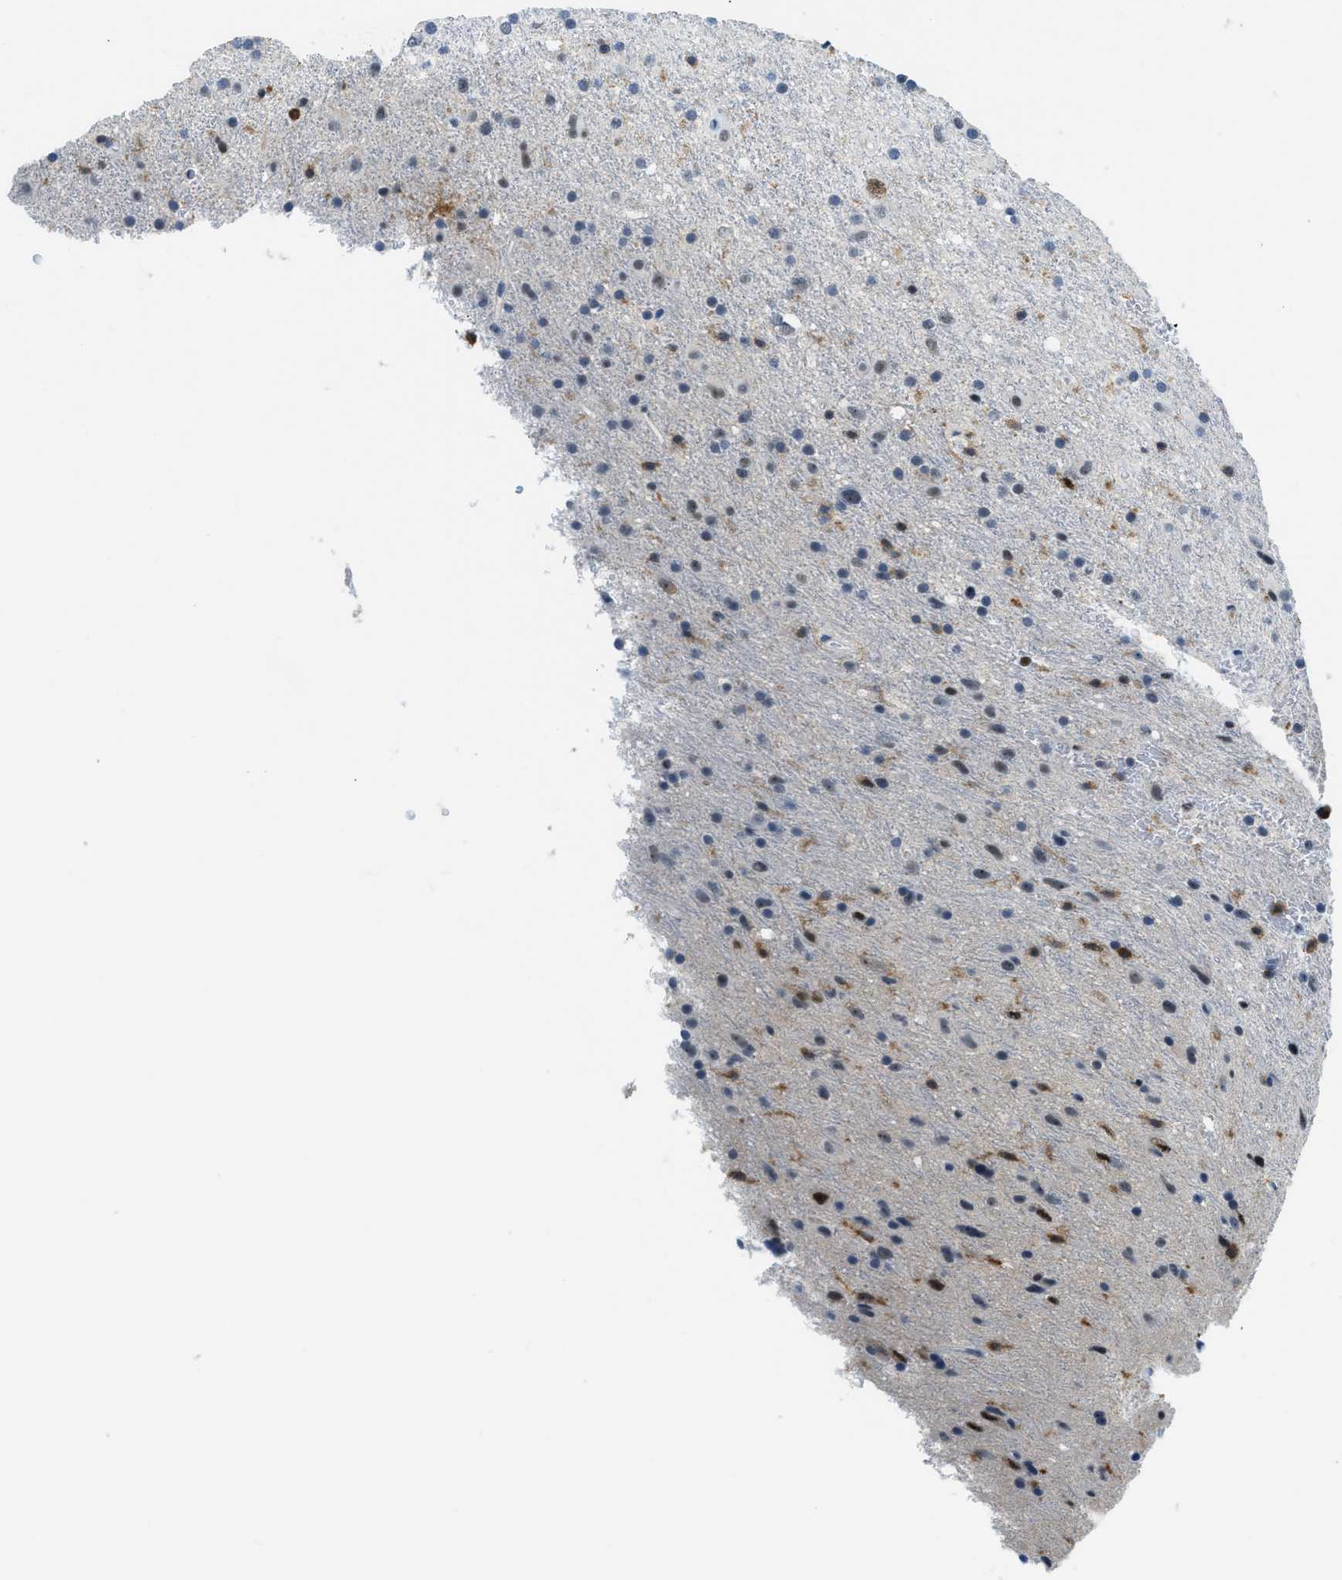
{"staining": {"intensity": "moderate", "quantity": "<25%", "location": "cytoplasmic/membranous,nuclear"}, "tissue": "glioma", "cell_type": "Tumor cells", "image_type": "cancer", "snomed": [{"axis": "morphology", "description": "Glioma, malignant, Low grade"}, {"axis": "topography", "description": "Brain"}], "caption": "A photomicrograph of human malignant glioma (low-grade) stained for a protein reveals moderate cytoplasmic/membranous and nuclear brown staining in tumor cells. Using DAB (brown) and hematoxylin (blue) stains, captured at high magnification using brightfield microscopy.", "gene": "FAM151A", "patient": {"sex": "male", "age": 77}}